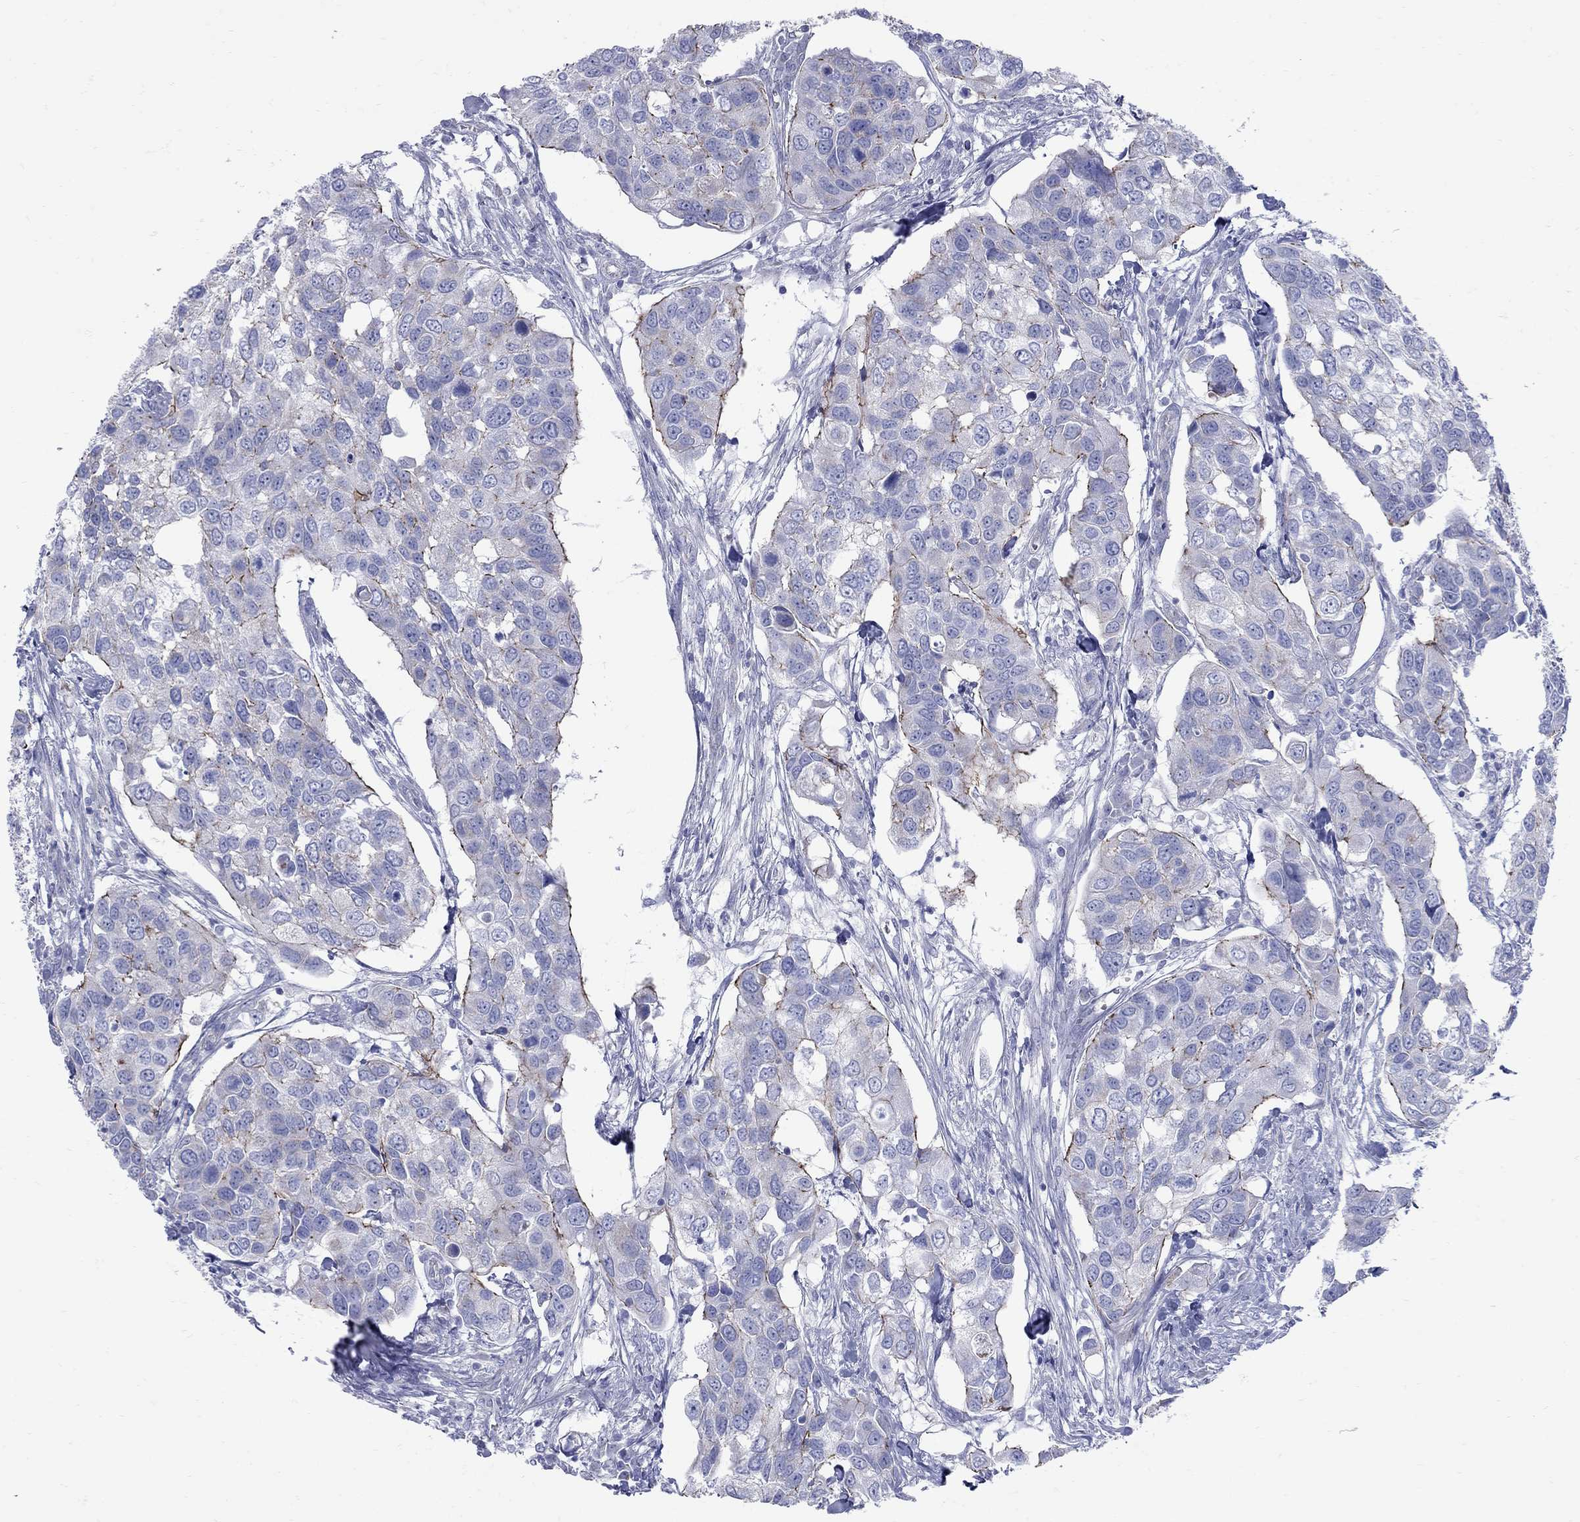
{"staining": {"intensity": "strong", "quantity": "<25%", "location": "cytoplasmic/membranous"}, "tissue": "urothelial cancer", "cell_type": "Tumor cells", "image_type": "cancer", "snomed": [{"axis": "morphology", "description": "Urothelial carcinoma, High grade"}, {"axis": "topography", "description": "Urinary bladder"}], "caption": "Brown immunohistochemical staining in urothelial carcinoma (high-grade) reveals strong cytoplasmic/membranous expression in approximately <25% of tumor cells.", "gene": "PDZD3", "patient": {"sex": "male", "age": 60}}